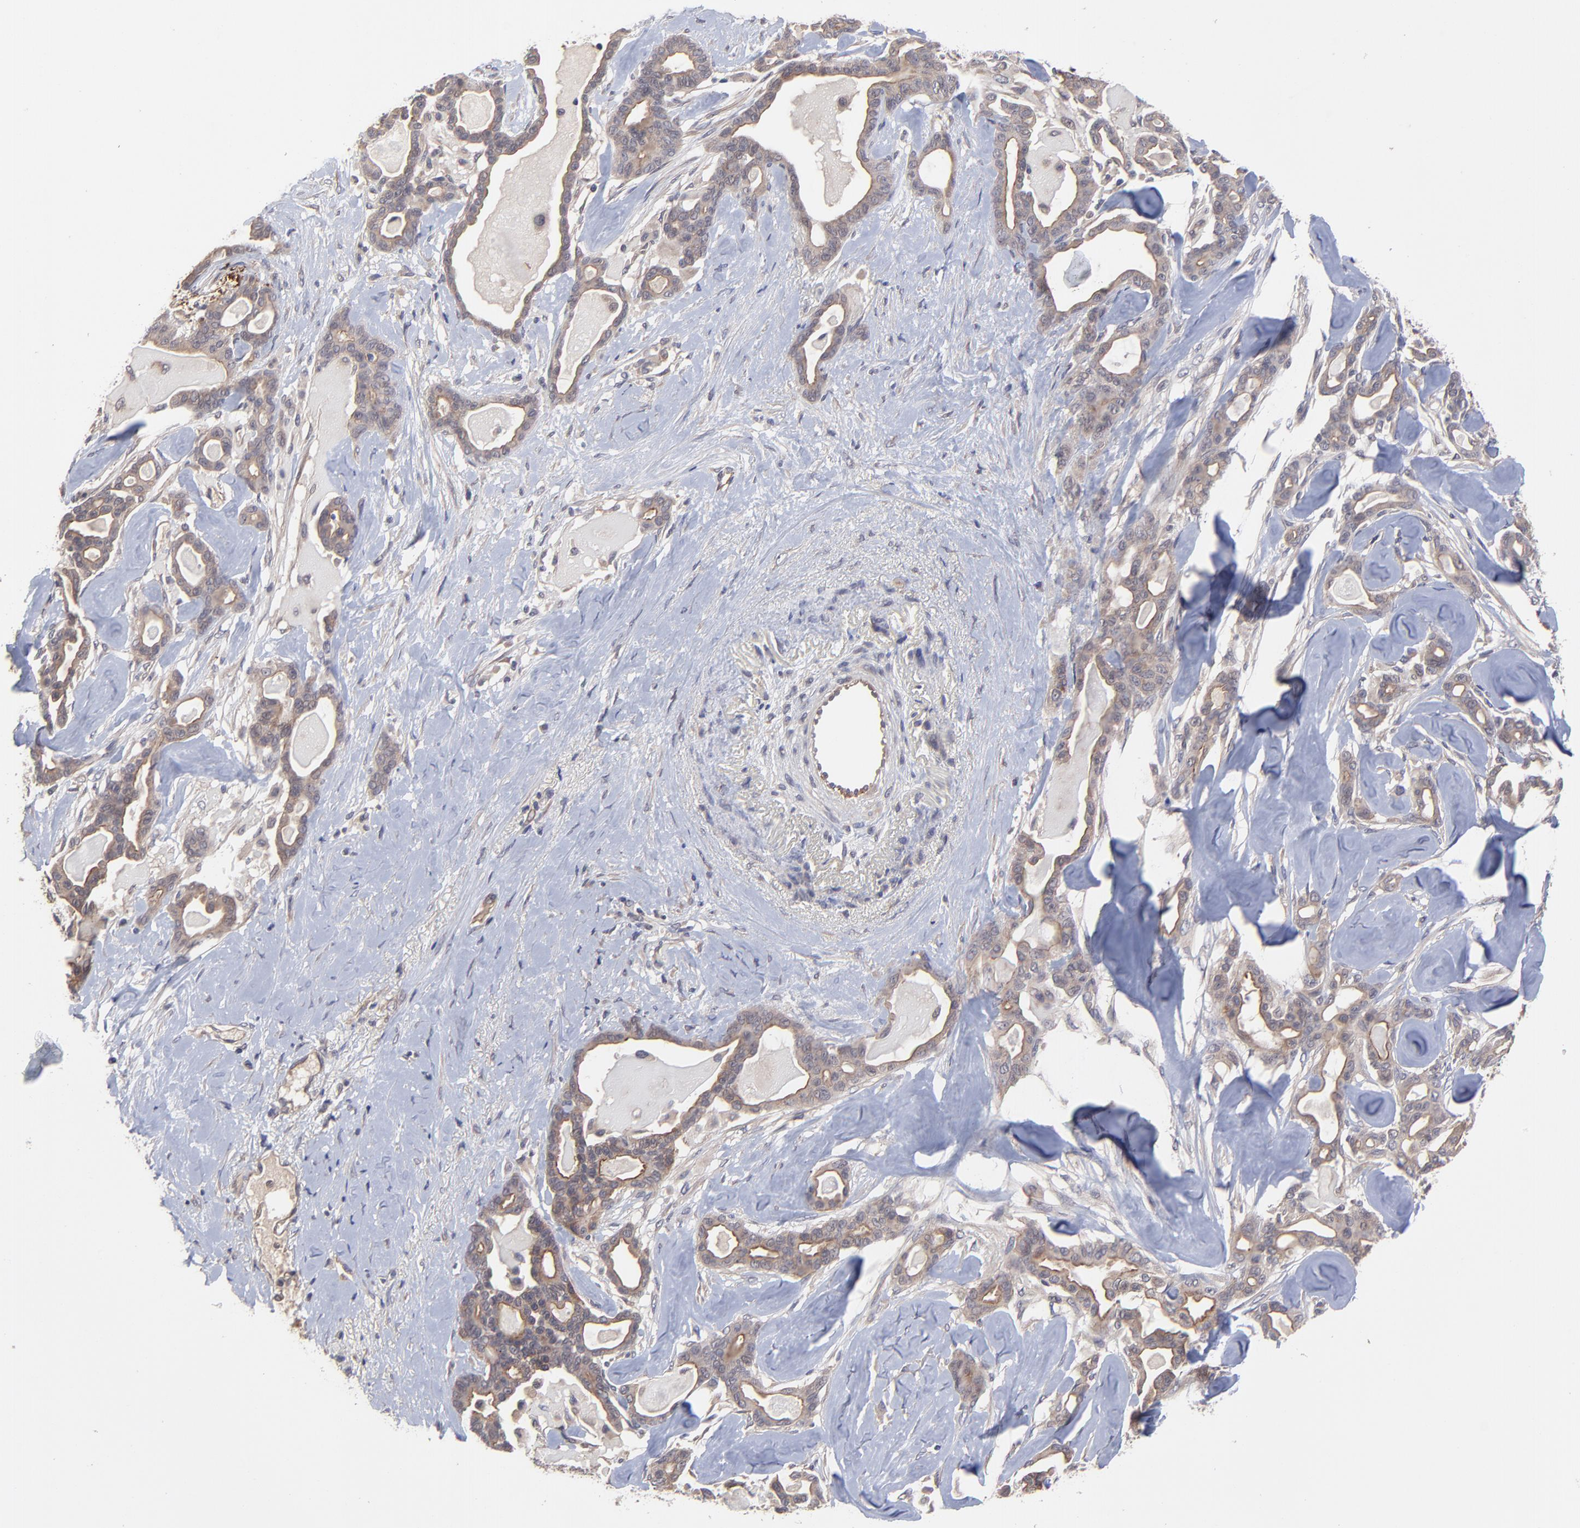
{"staining": {"intensity": "moderate", "quantity": ">75%", "location": "cytoplasmic/membranous"}, "tissue": "pancreatic cancer", "cell_type": "Tumor cells", "image_type": "cancer", "snomed": [{"axis": "morphology", "description": "Adenocarcinoma, NOS"}, {"axis": "topography", "description": "Pancreas"}], "caption": "Immunohistochemical staining of pancreatic adenocarcinoma reveals moderate cytoplasmic/membranous protein positivity in approximately >75% of tumor cells.", "gene": "ZNF780B", "patient": {"sex": "male", "age": 63}}